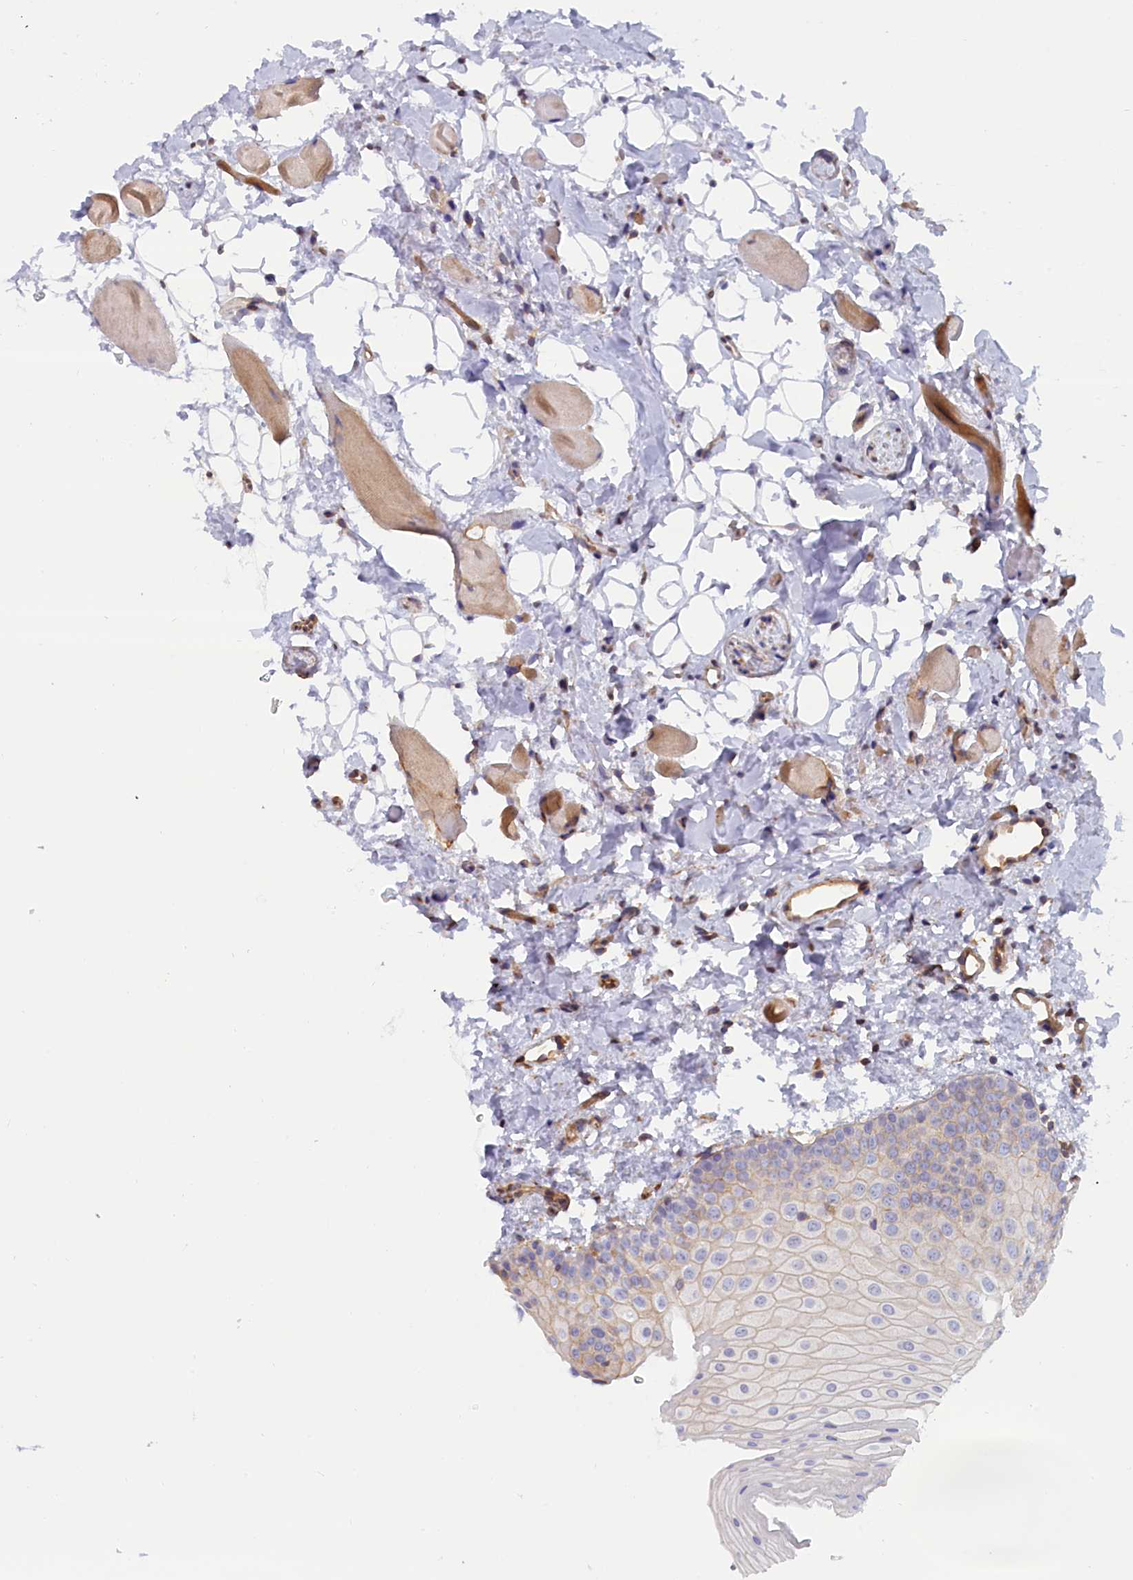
{"staining": {"intensity": "weak", "quantity": "<25%", "location": "cytoplasmic/membranous"}, "tissue": "oral mucosa", "cell_type": "Squamous epithelial cells", "image_type": "normal", "snomed": [{"axis": "morphology", "description": "Normal tissue, NOS"}, {"axis": "topography", "description": "Oral tissue"}], "caption": "This is an immunohistochemistry histopathology image of unremarkable human oral mucosa. There is no positivity in squamous epithelial cells.", "gene": "ABCC12", "patient": {"sex": "male", "age": 28}}